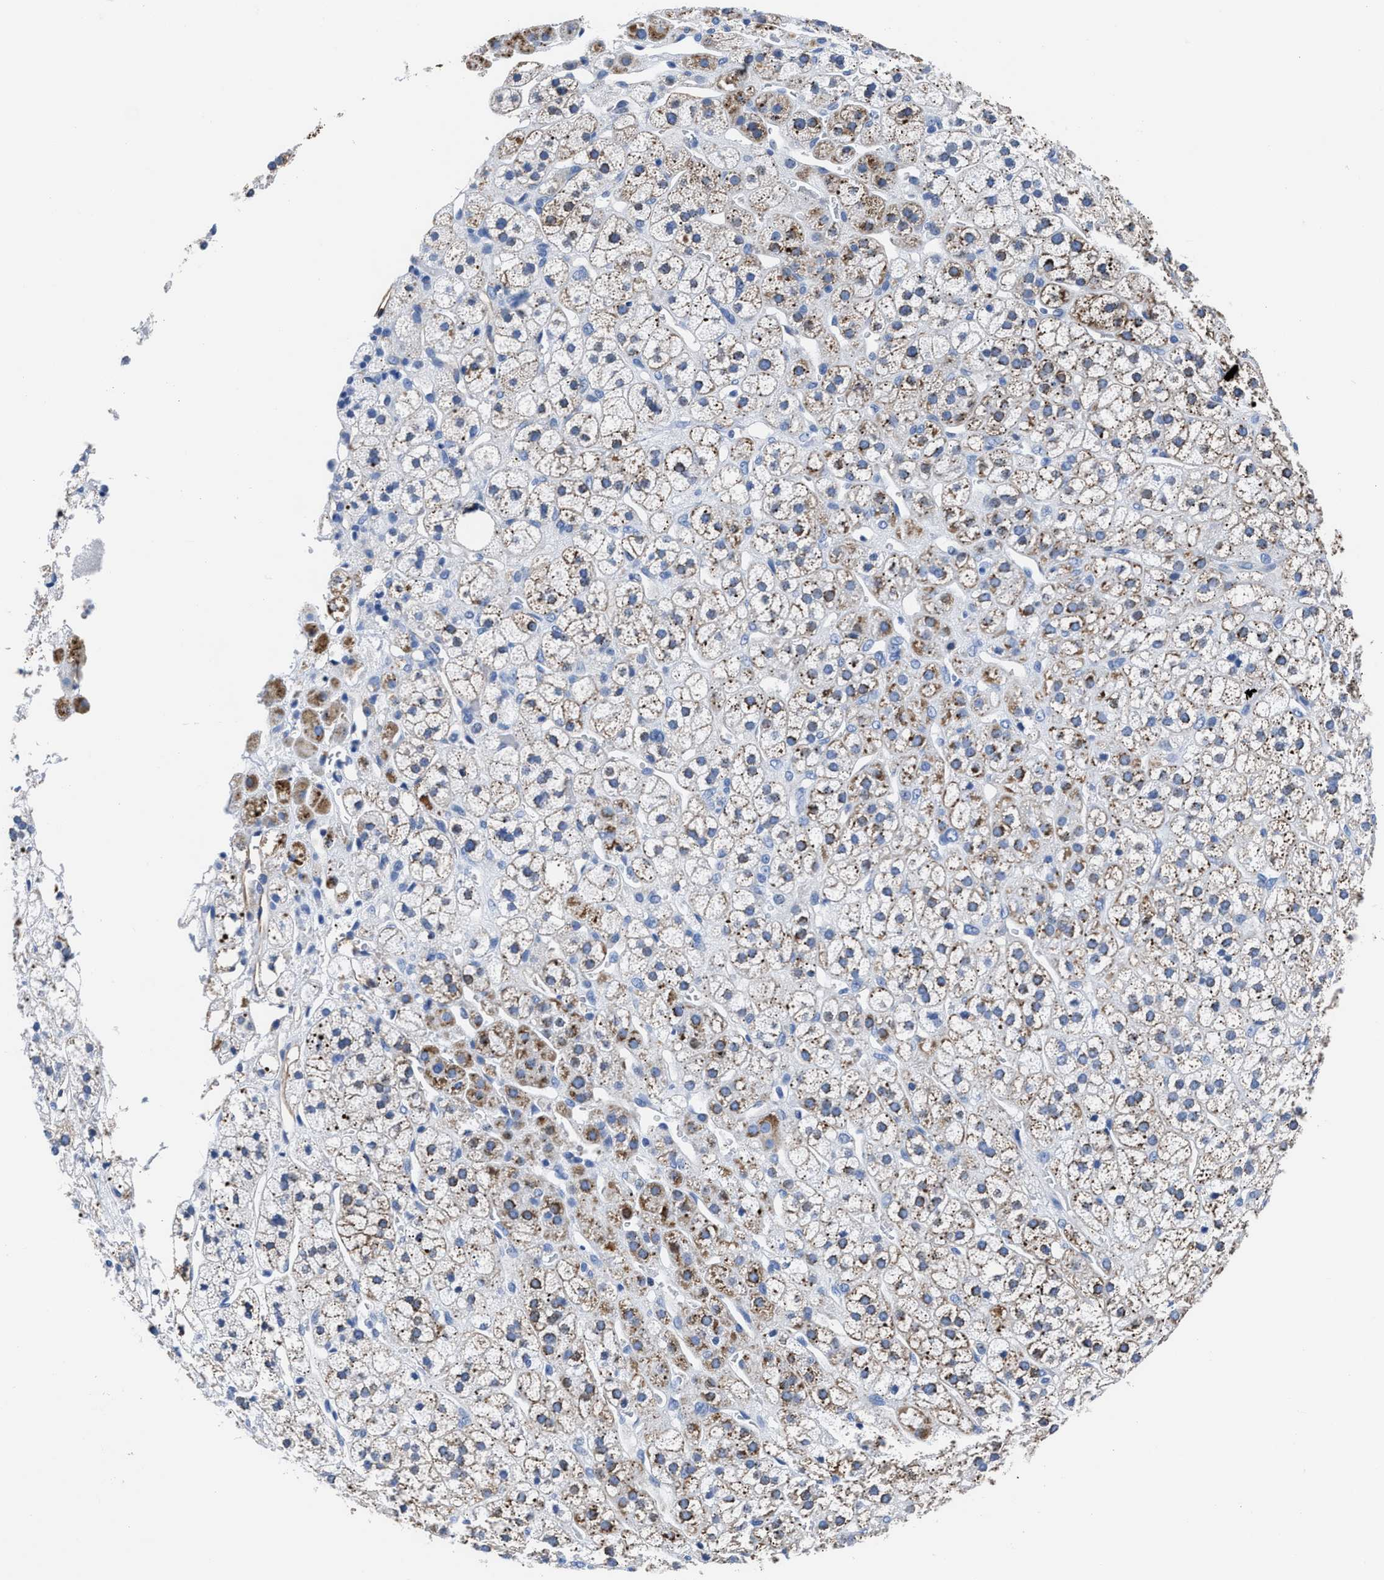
{"staining": {"intensity": "moderate", "quantity": ">75%", "location": "cytoplasmic/membranous"}, "tissue": "adrenal gland", "cell_type": "Glandular cells", "image_type": "normal", "snomed": [{"axis": "morphology", "description": "Normal tissue, NOS"}, {"axis": "topography", "description": "Adrenal gland"}], "caption": "IHC photomicrograph of unremarkable human adrenal gland stained for a protein (brown), which exhibits medium levels of moderate cytoplasmic/membranous positivity in approximately >75% of glandular cells.", "gene": "KCNMB3", "patient": {"sex": "male", "age": 56}}